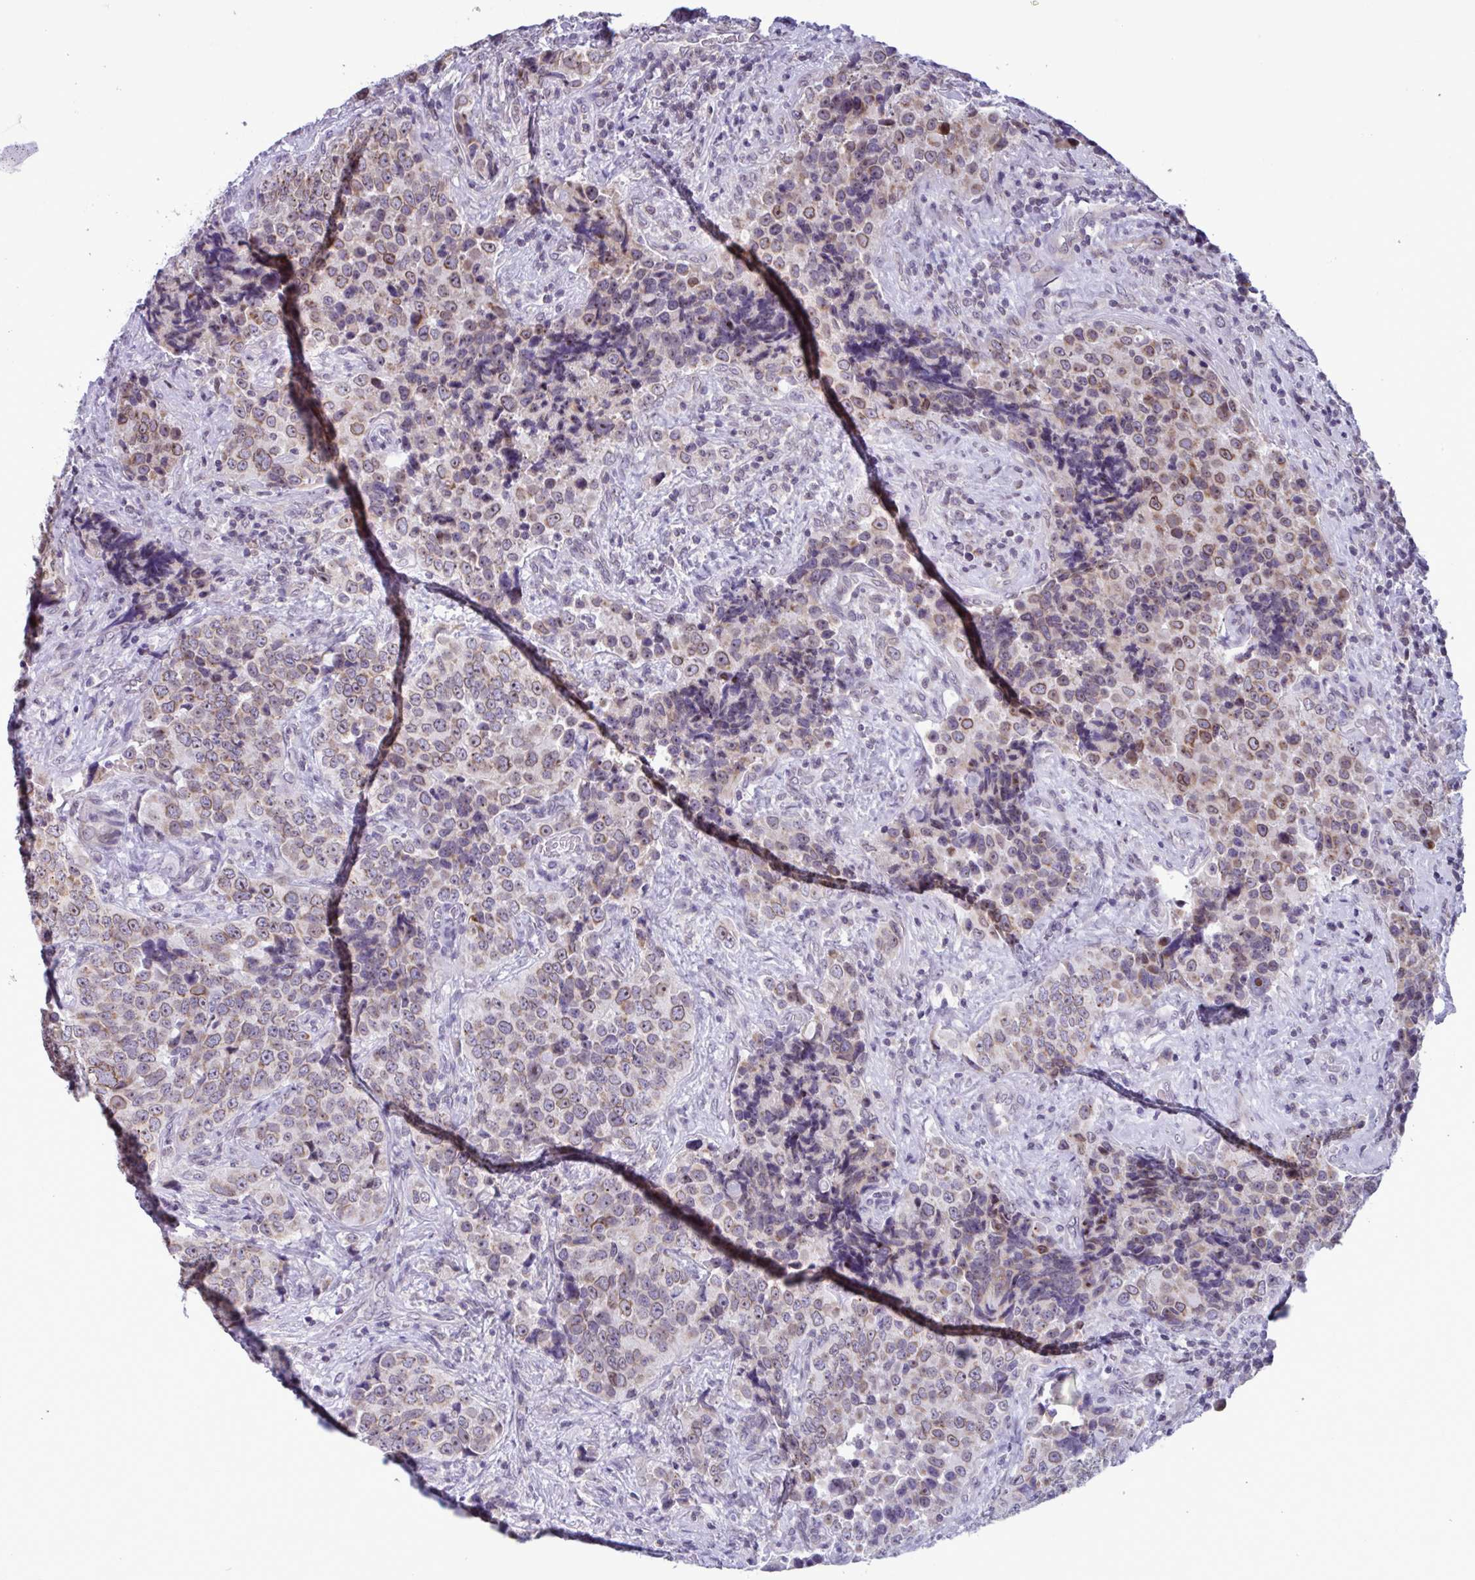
{"staining": {"intensity": "weak", "quantity": ">75%", "location": "cytoplasmic/membranous,nuclear"}, "tissue": "urothelial cancer", "cell_type": "Tumor cells", "image_type": "cancer", "snomed": [{"axis": "morphology", "description": "Urothelial carcinoma, NOS"}, {"axis": "topography", "description": "Urinary bladder"}], "caption": "Immunohistochemical staining of urothelial cancer shows low levels of weak cytoplasmic/membranous and nuclear staining in approximately >75% of tumor cells.", "gene": "DOCK11", "patient": {"sex": "male", "age": 52}}